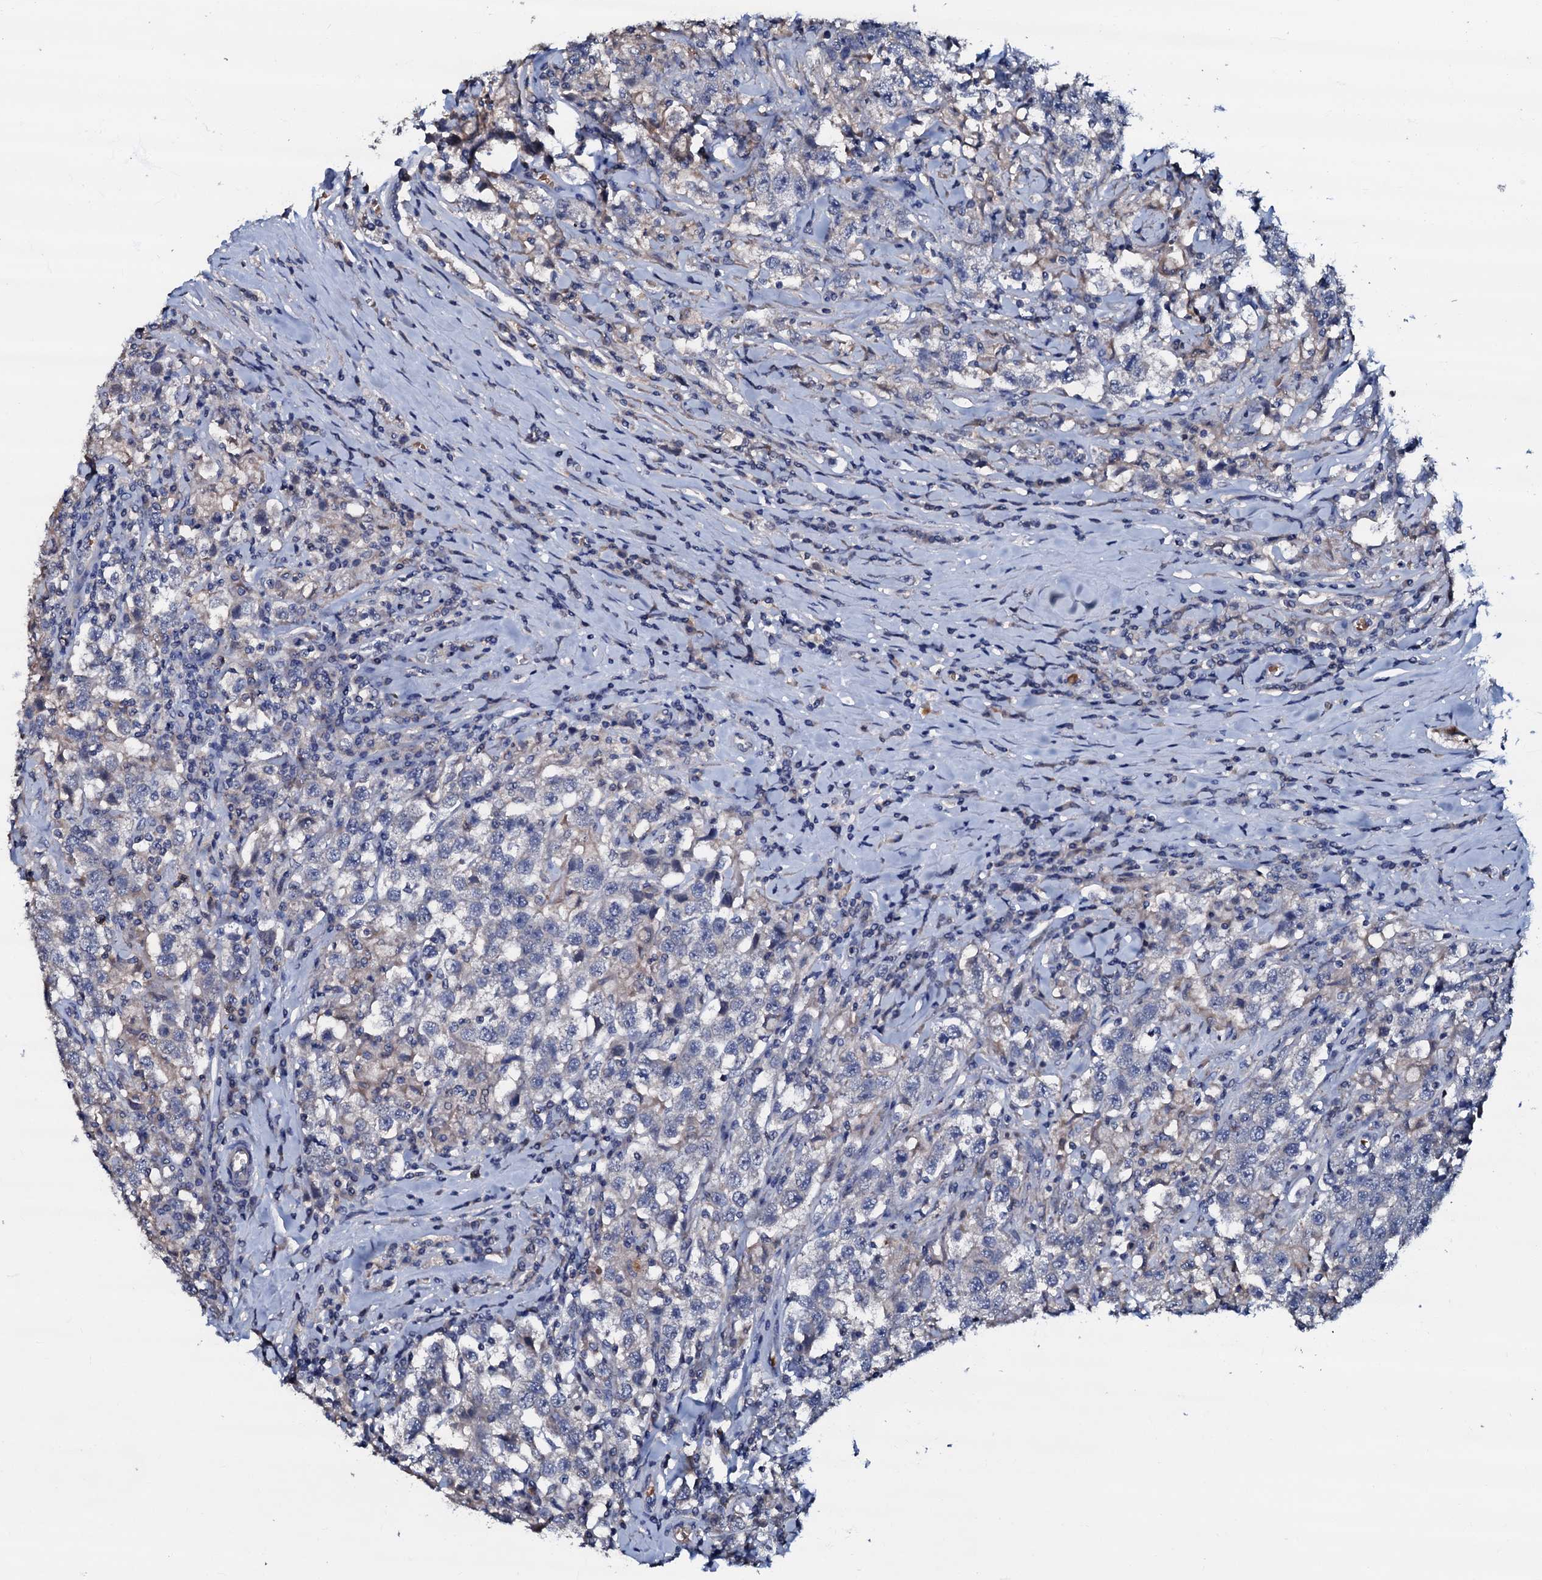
{"staining": {"intensity": "negative", "quantity": "none", "location": "none"}, "tissue": "testis cancer", "cell_type": "Tumor cells", "image_type": "cancer", "snomed": [{"axis": "morphology", "description": "Seminoma, NOS"}, {"axis": "topography", "description": "Testis"}], "caption": "Immunohistochemistry (IHC) image of seminoma (testis) stained for a protein (brown), which reveals no staining in tumor cells.", "gene": "CPNE2", "patient": {"sex": "male", "age": 41}}